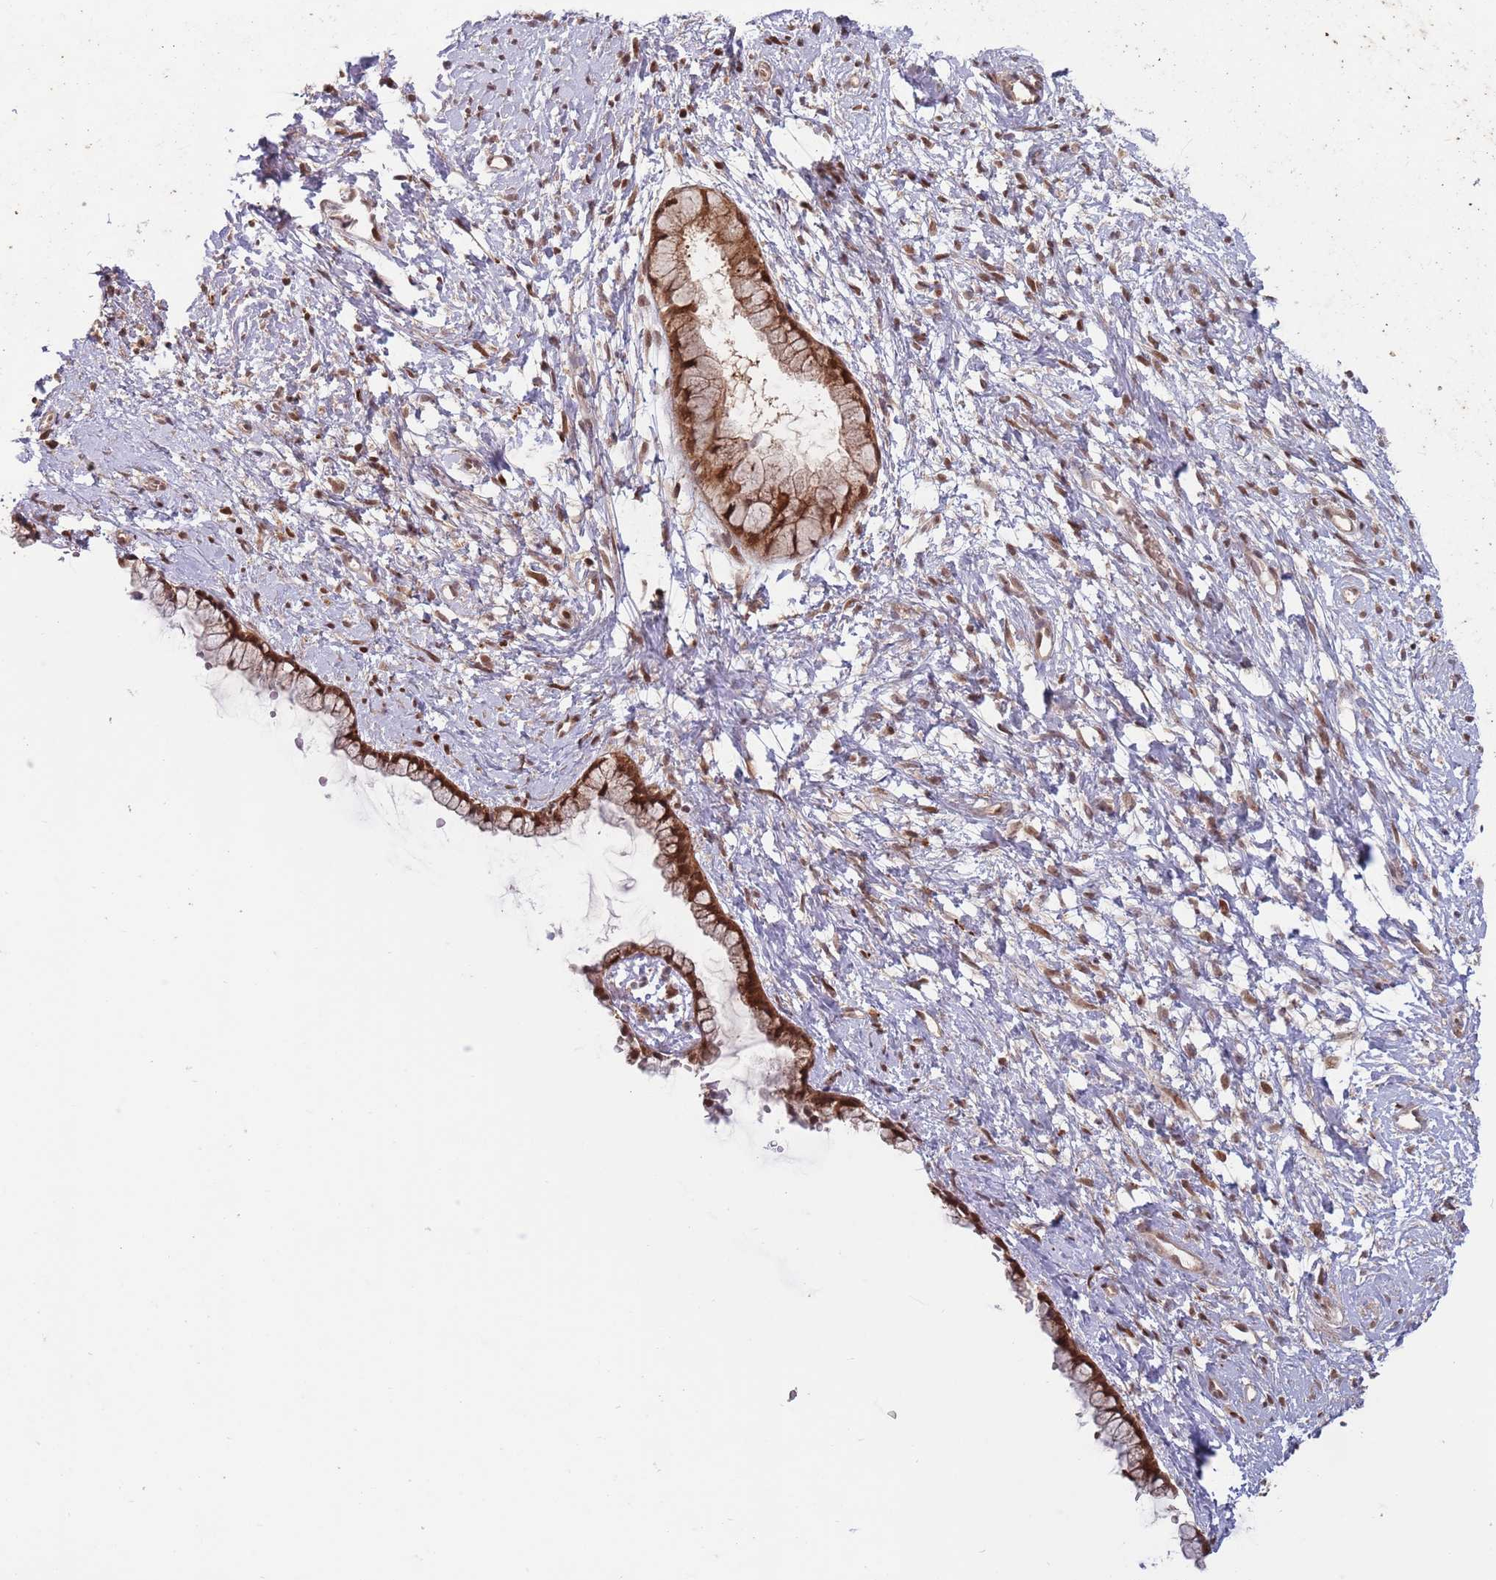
{"staining": {"intensity": "strong", "quantity": ">75%", "location": "cytoplasmic/membranous,nuclear"}, "tissue": "cervix", "cell_type": "Glandular cells", "image_type": "normal", "snomed": [{"axis": "morphology", "description": "Normal tissue, NOS"}, {"axis": "topography", "description": "Cervix"}], "caption": "The immunohistochemical stain labels strong cytoplasmic/membranous,nuclear staining in glandular cells of benign cervix. The staining was performed using DAB (3,3'-diaminobenzidine) to visualize the protein expression in brown, while the nuclei were stained in blue with hematoxylin (Magnification: 20x).", "gene": "SALL1", "patient": {"sex": "female", "age": 57}}